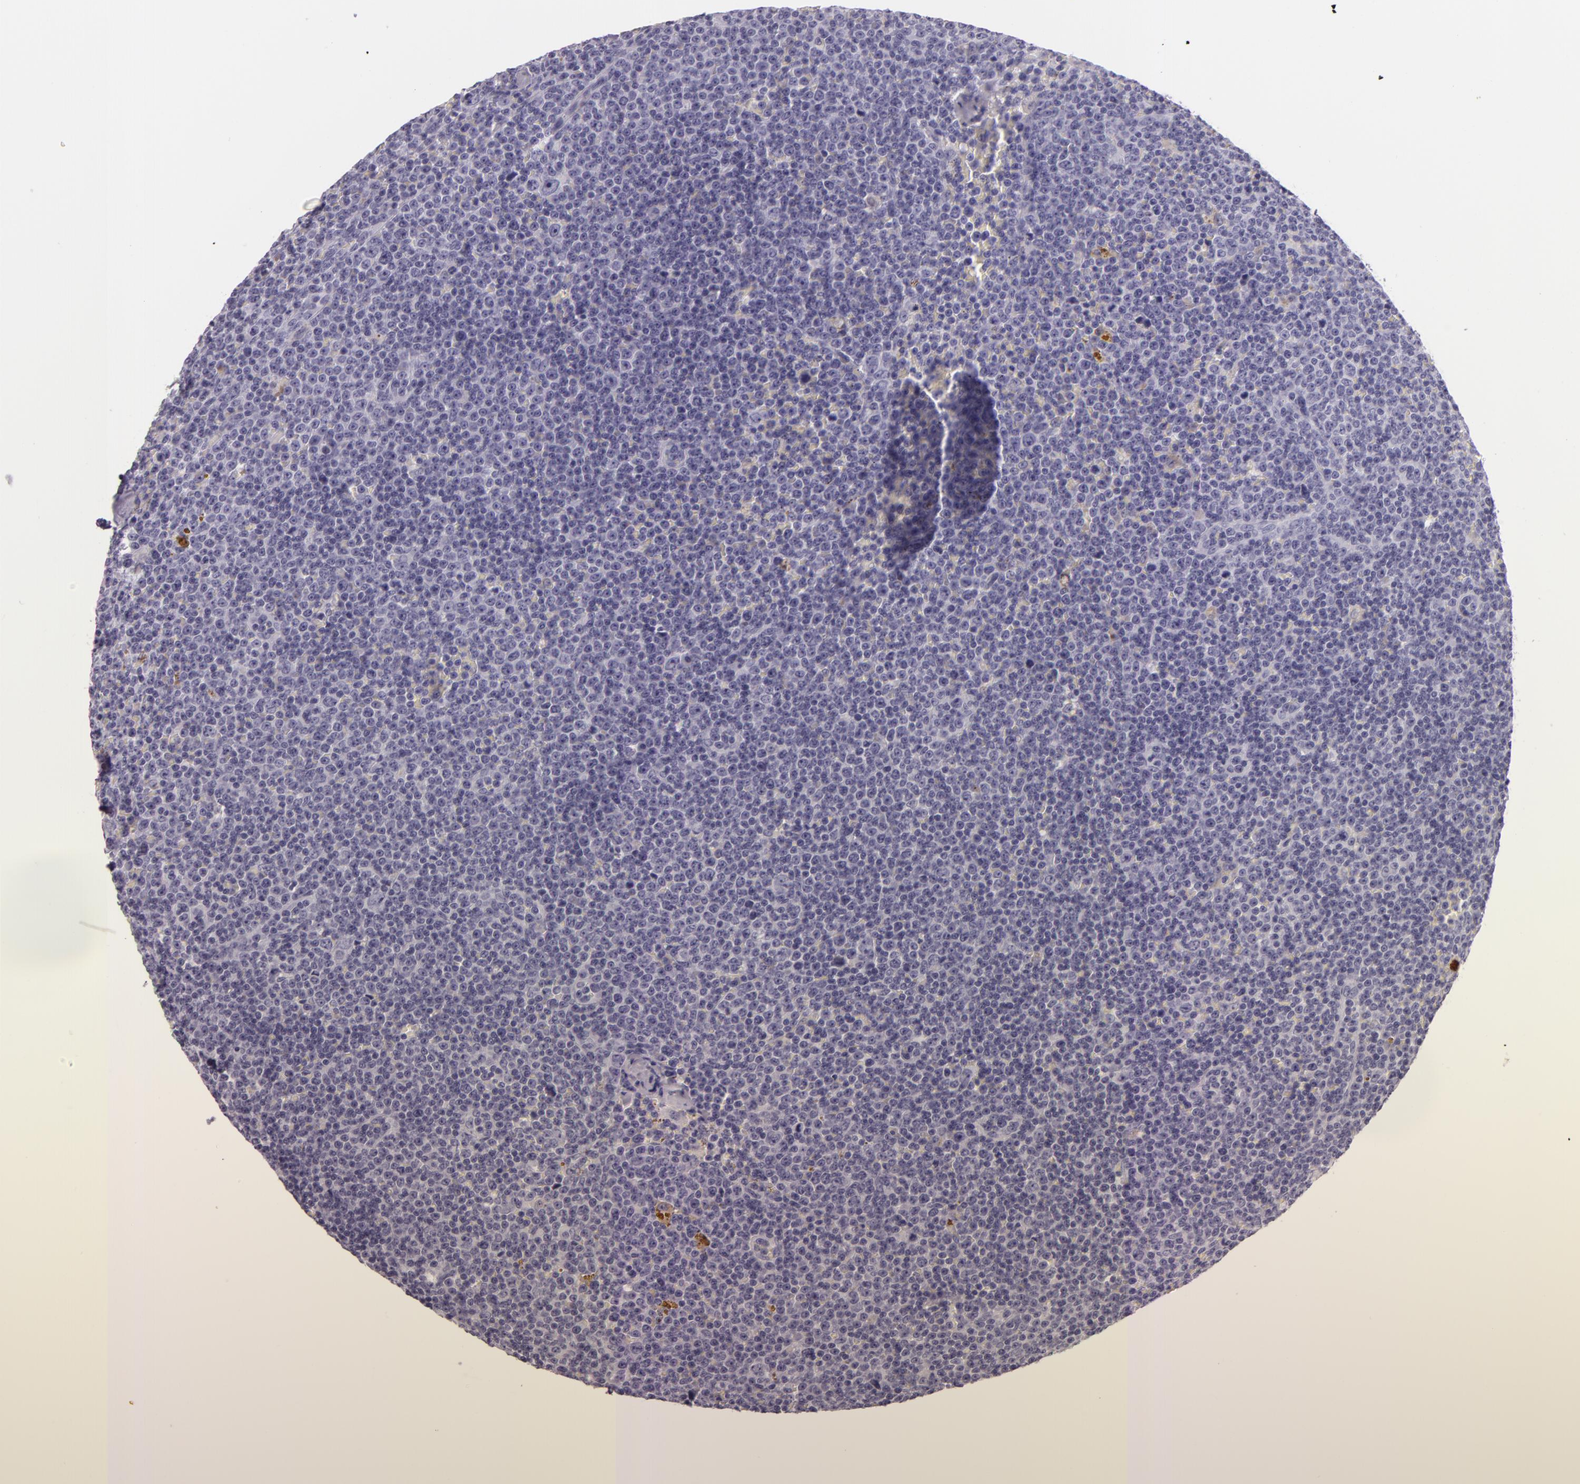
{"staining": {"intensity": "negative", "quantity": "none", "location": "none"}, "tissue": "lymphoma", "cell_type": "Tumor cells", "image_type": "cancer", "snomed": [{"axis": "morphology", "description": "Malignant lymphoma, non-Hodgkin's type, Low grade"}, {"axis": "topography", "description": "Lymph node"}], "caption": "This is a photomicrograph of IHC staining of lymphoma, which shows no staining in tumor cells. Brightfield microscopy of immunohistochemistry stained with DAB (brown) and hematoxylin (blue), captured at high magnification.", "gene": "DLG4", "patient": {"sex": "male", "age": 50}}